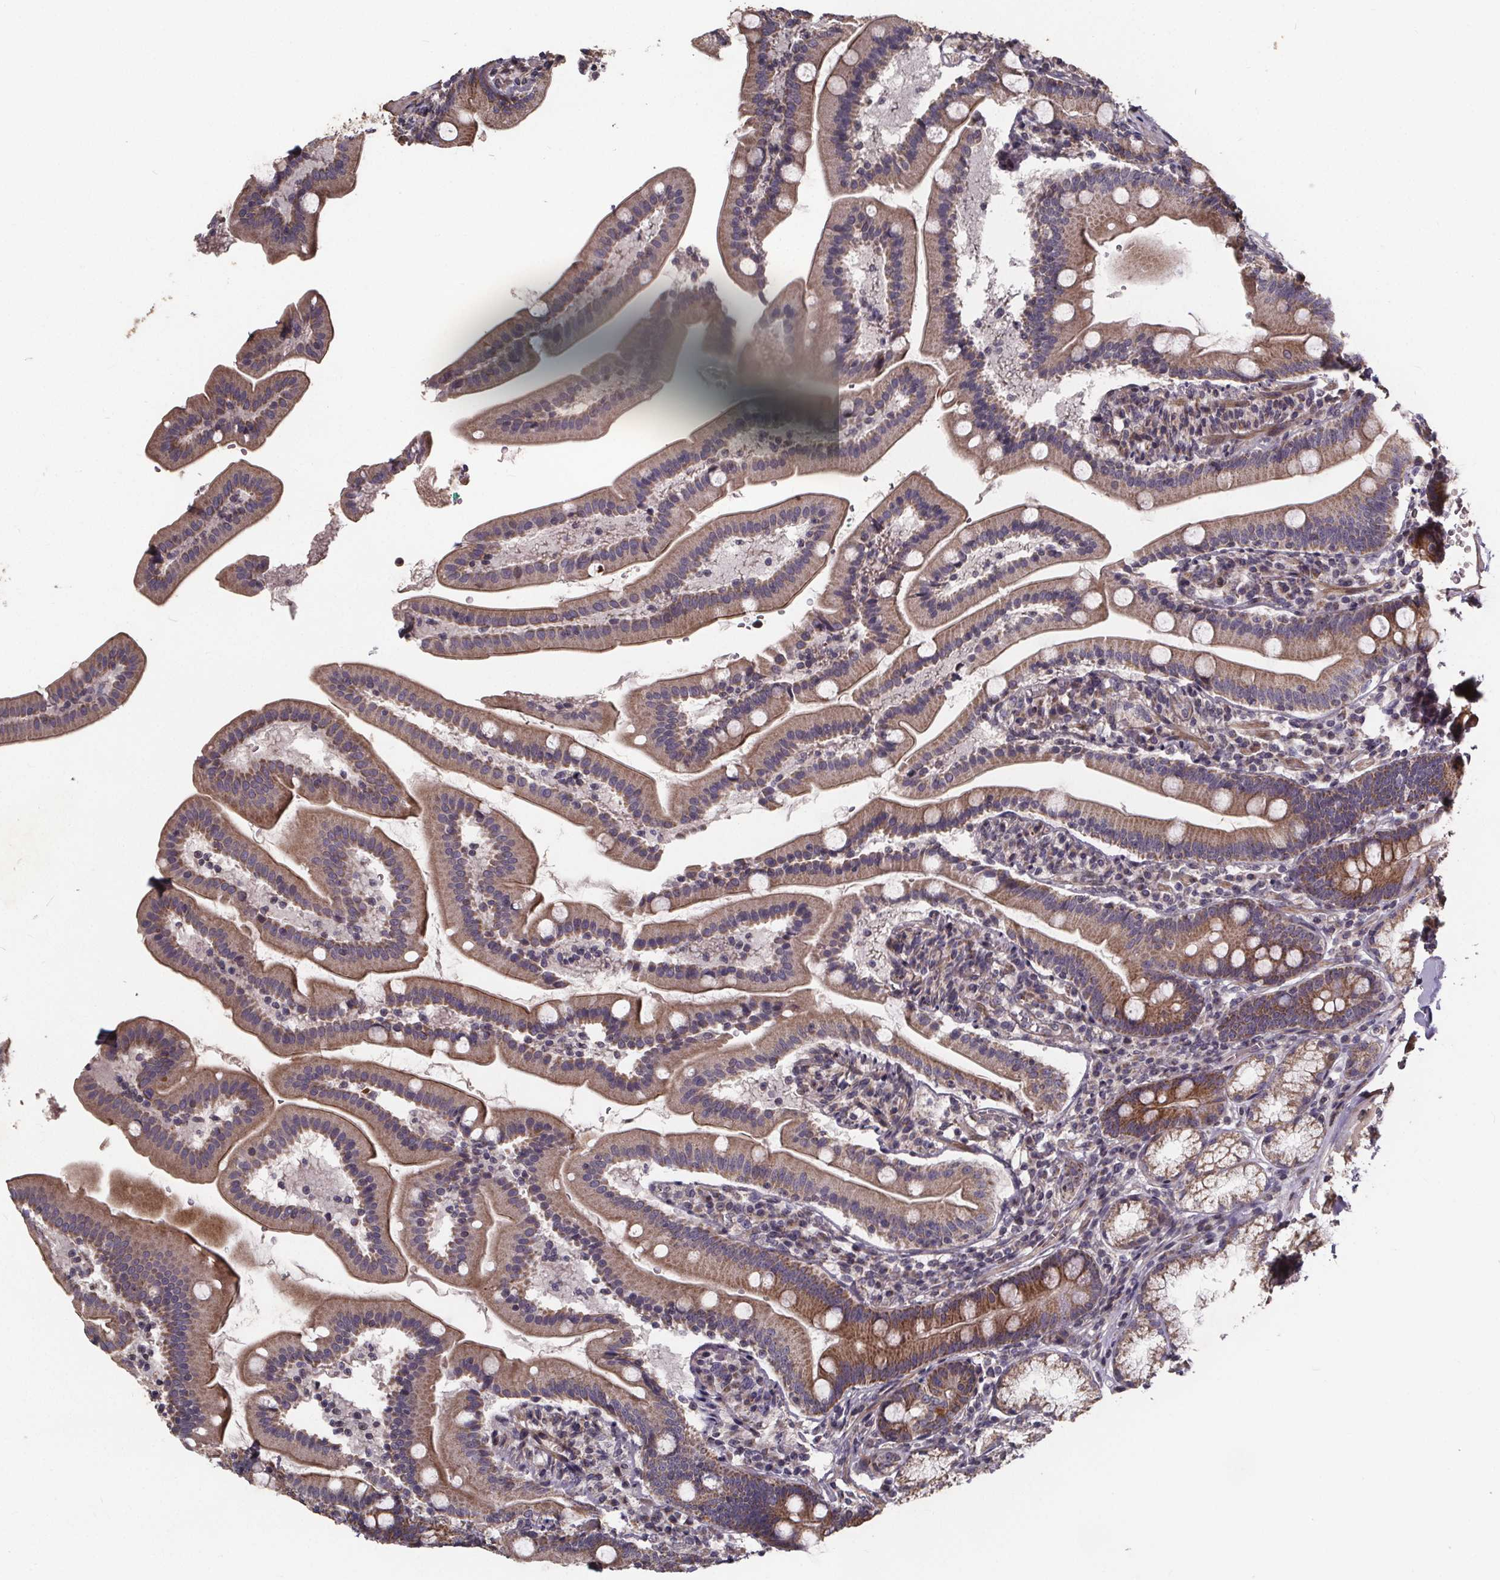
{"staining": {"intensity": "moderate", "quantity": ">75%", "location": "cytoplasmic/membranous"}, "tissue": "duodenum", "cell_type": "Glandular cells", "image_type": "normal", "snomed": [{"axis": "morphology", "description": "Normal tissue, NOS"}, {"axis": "topography", "description": "Duodenum"}], "caption": "Immunohistochemical staining of benign duodenum displays >75% levels of moderate cytoplasmic/membranous protein staining in approximately >75% of glandular cells.", "gene": "YME1L1", "patient": {"sex": "female", "age": 67}}